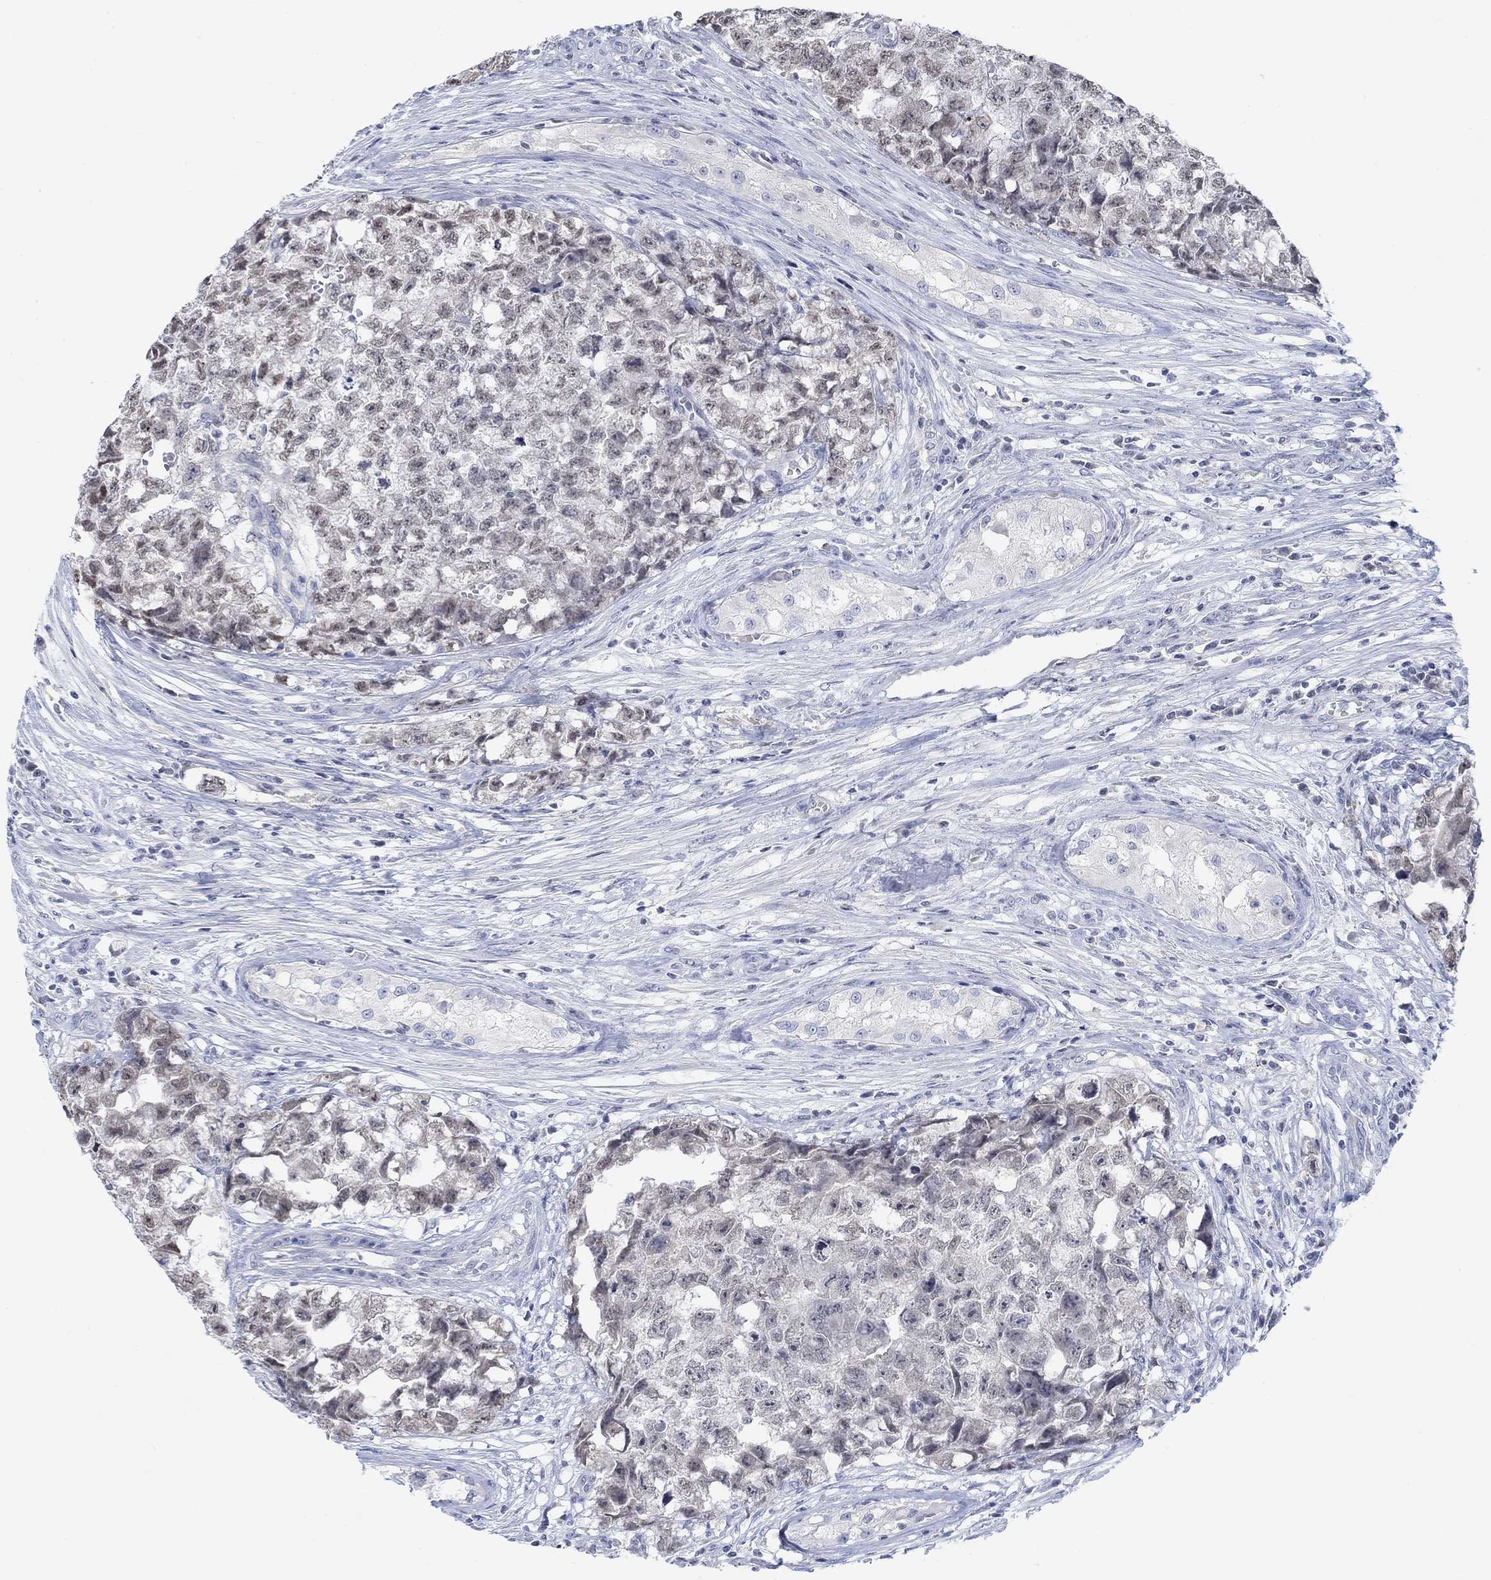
{"staining": {"intensity": "negative", "quantity": "none", "location": "none"}, "tissue": "testis cancer", "cell_type": "Tumor cells", "image_type": "cancer", "snomed": [{"axis": "morphology", "description": "Seminoma, NOS"}, {"axis": "morphology", "description": "Carcinoma, Embryonal, NOS"}, {"axis": "topography", "description": "Testis"}], "caption": "Tumor cells are negative for brown protein staining in testis cancer.", "gene": "ATP6V1E2", "patient": {"sex": "male", "age": 22}}